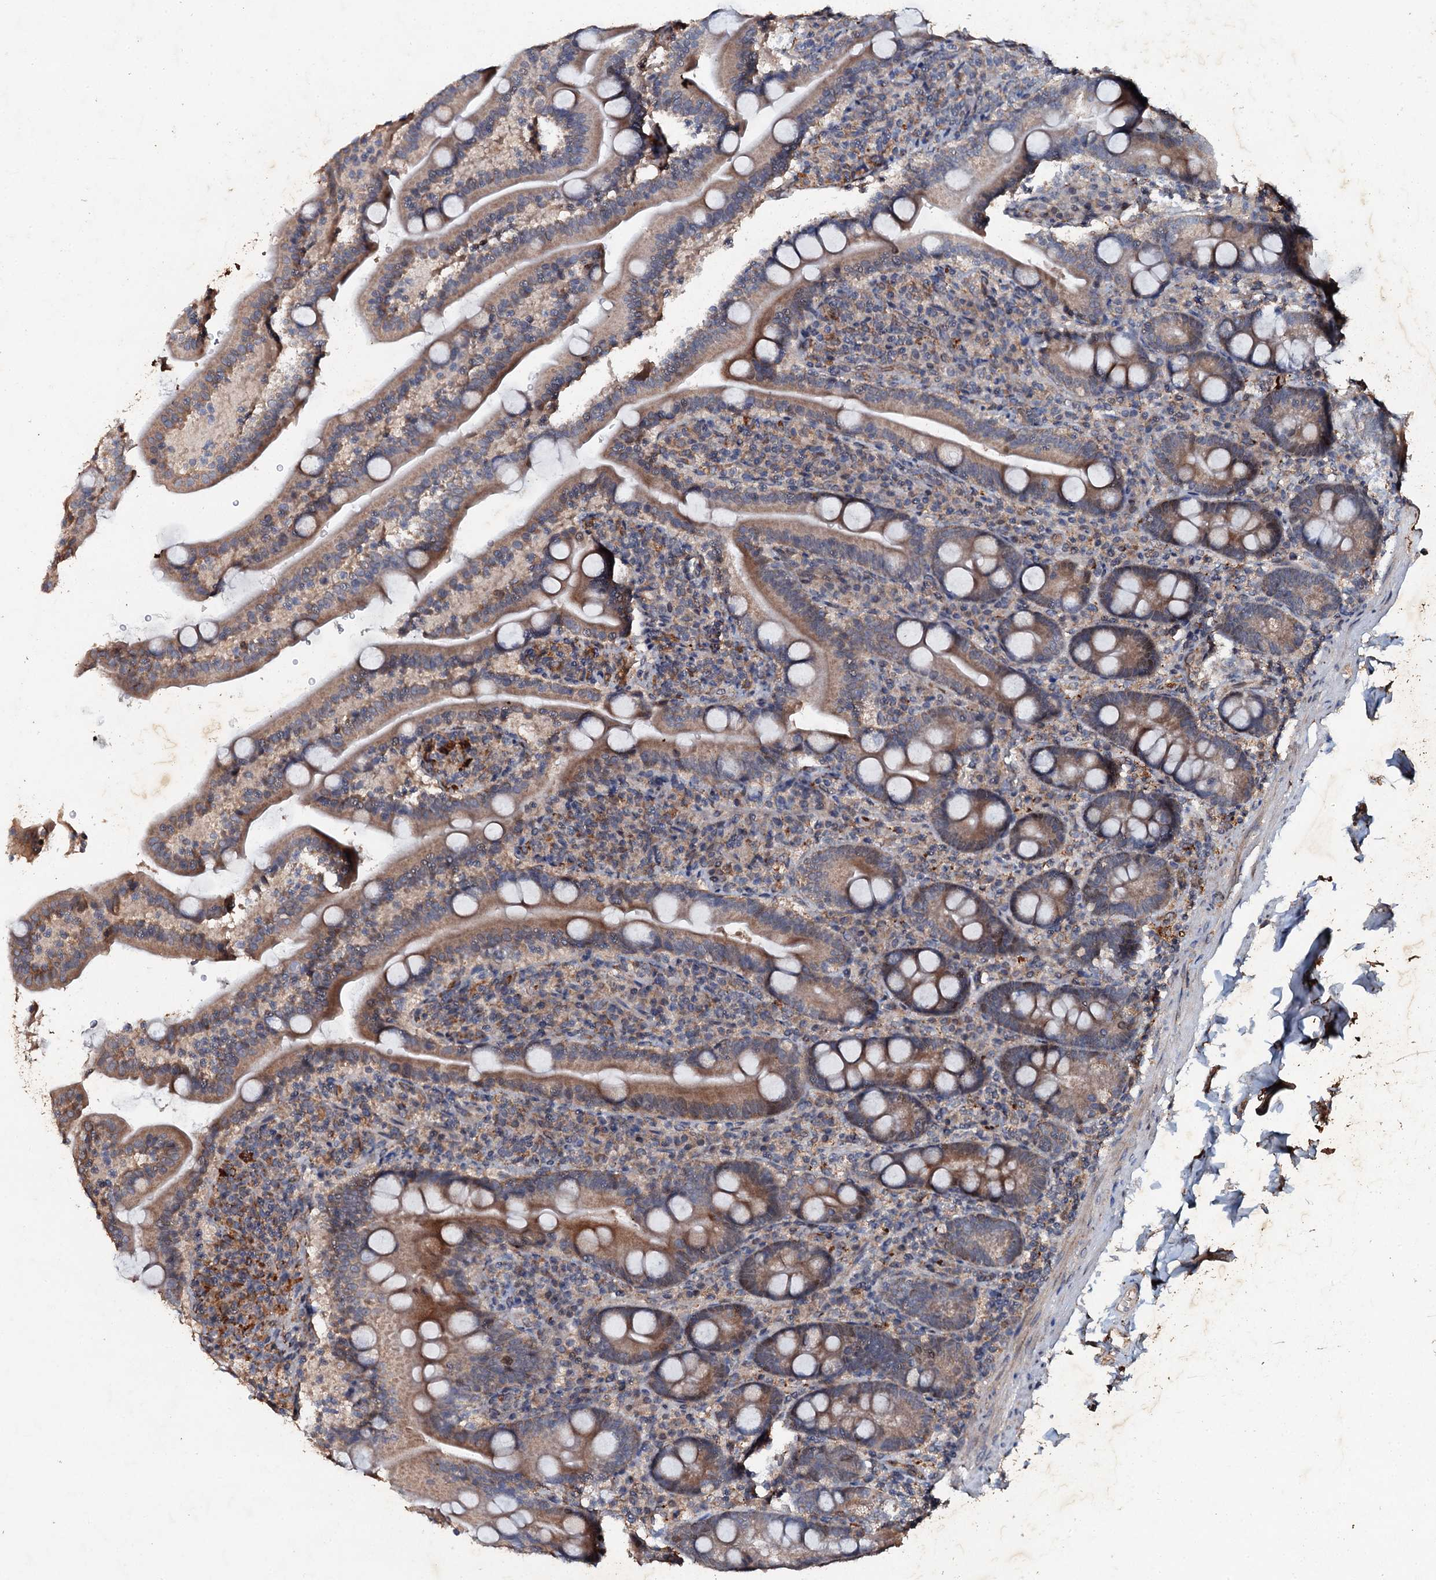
{"staining": {"intensity": "moderate", "quantity": ">75%", "location": "cytoplasmic/membranous"}, "tissue": "duodenum", "cell_type": "Glandular cells", "image_type": "normal", "snomed": [{"axis": "morphology", "description": "Normal tissue, NOS"}, {"axis": "topography", "description": "Duodenum"}], "caption": "IHC (DAB (3,3'-diaminobenzidine)) staining of normal human duodenum reveals moderate cytoplasmic/membranous protein expression in approximately >75% of glandular cells. (IHC, brightfield microscopy, high magnification).", "gene": "ADAMTS10", "patient": {"sex": "male", "age": 35}}